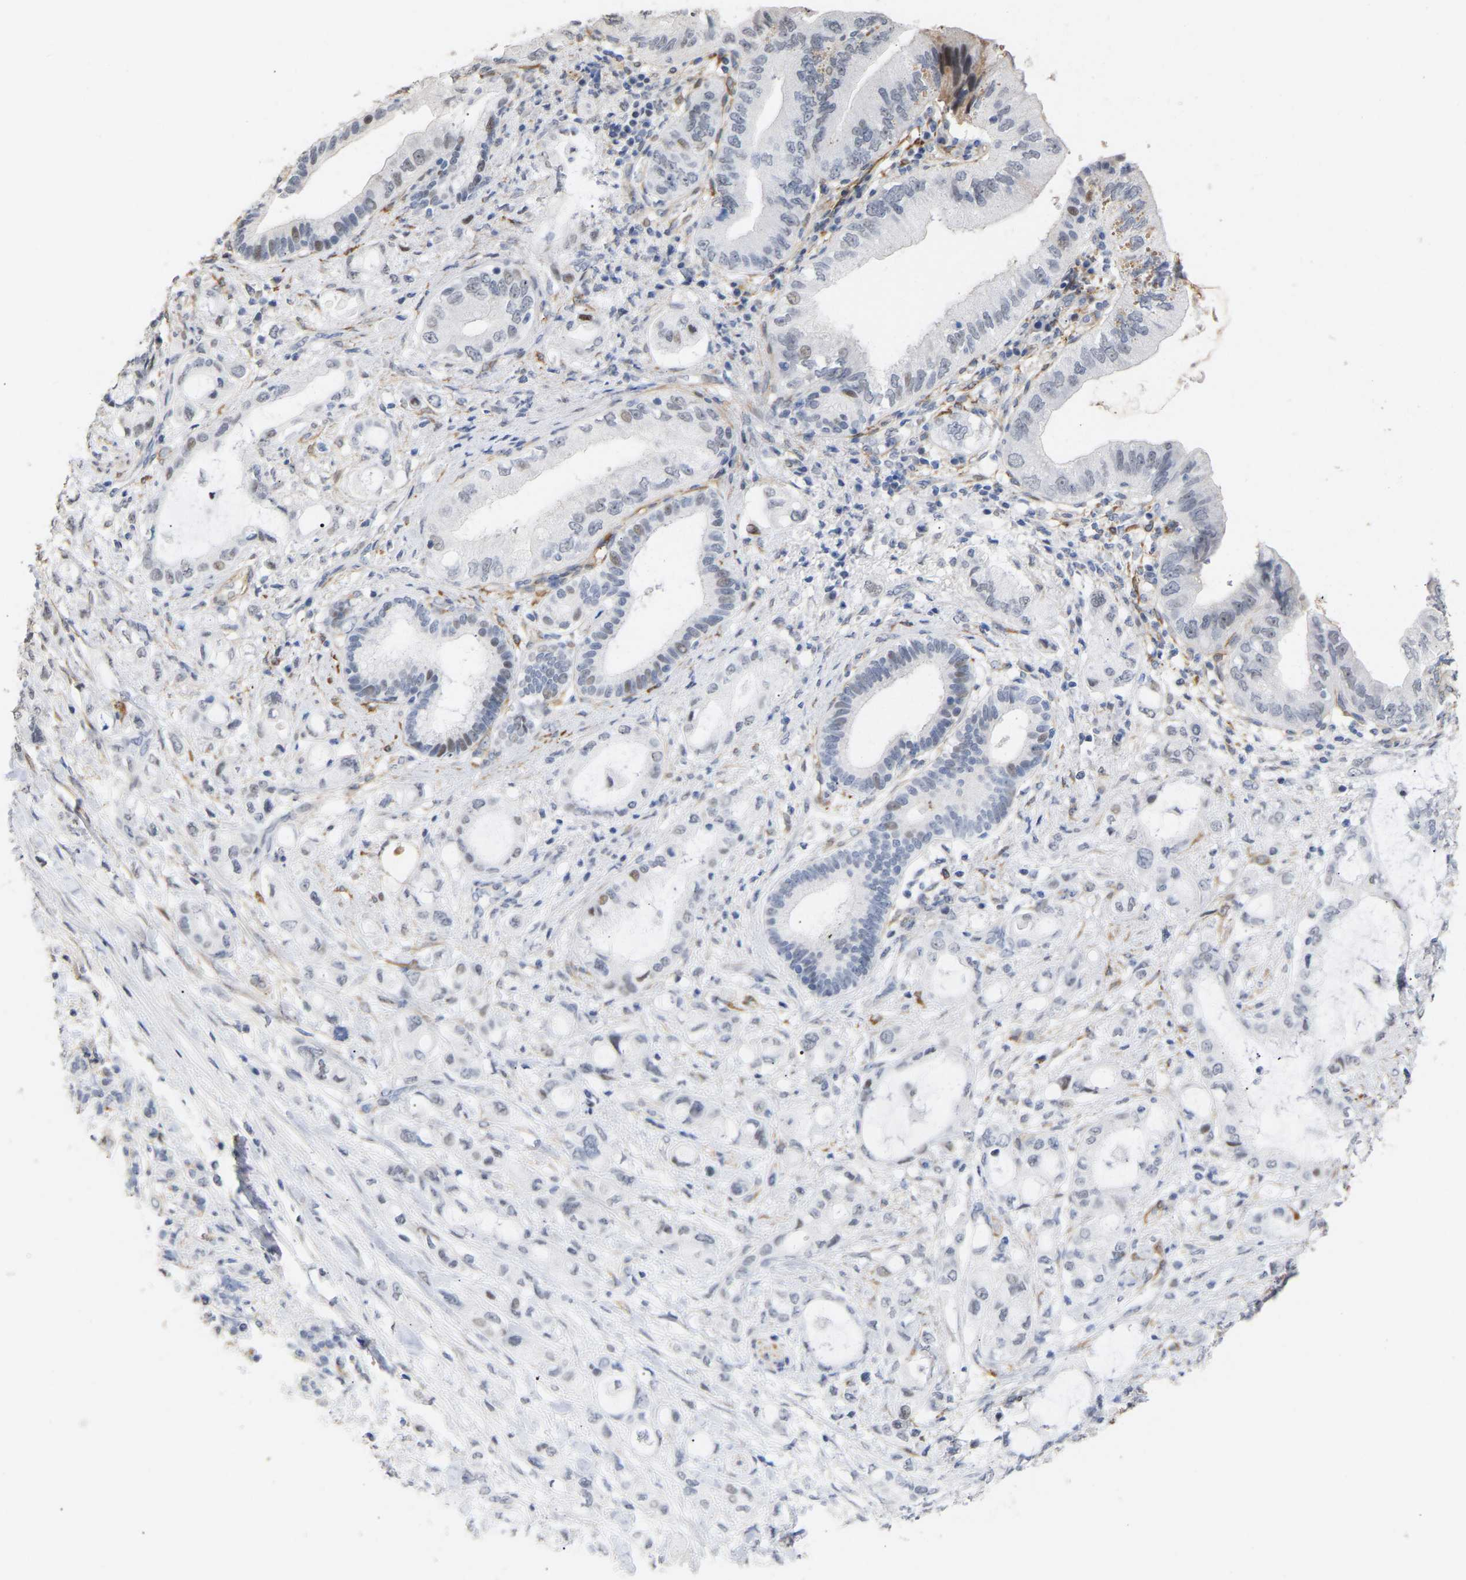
{"staining": {"intensity": "weak", "quantity": "<25%", "location": "nuclear"}, "tissue": "pancreatic cancer", "cell_type": "Tumor cells", "image_type": "cancer", "snomed": [{"axis": "morphology", "description": "Adenocarcinoma, NOS"}, {"axis": "topography", "description": "Pancreas"}], "caption": "Immunohistochemical staining of adenocarcinoma (pancreatic) shows no significant expression in tumor cells.", "gene": "AMPH", "patient": {"sex": "female", "age": 56}}